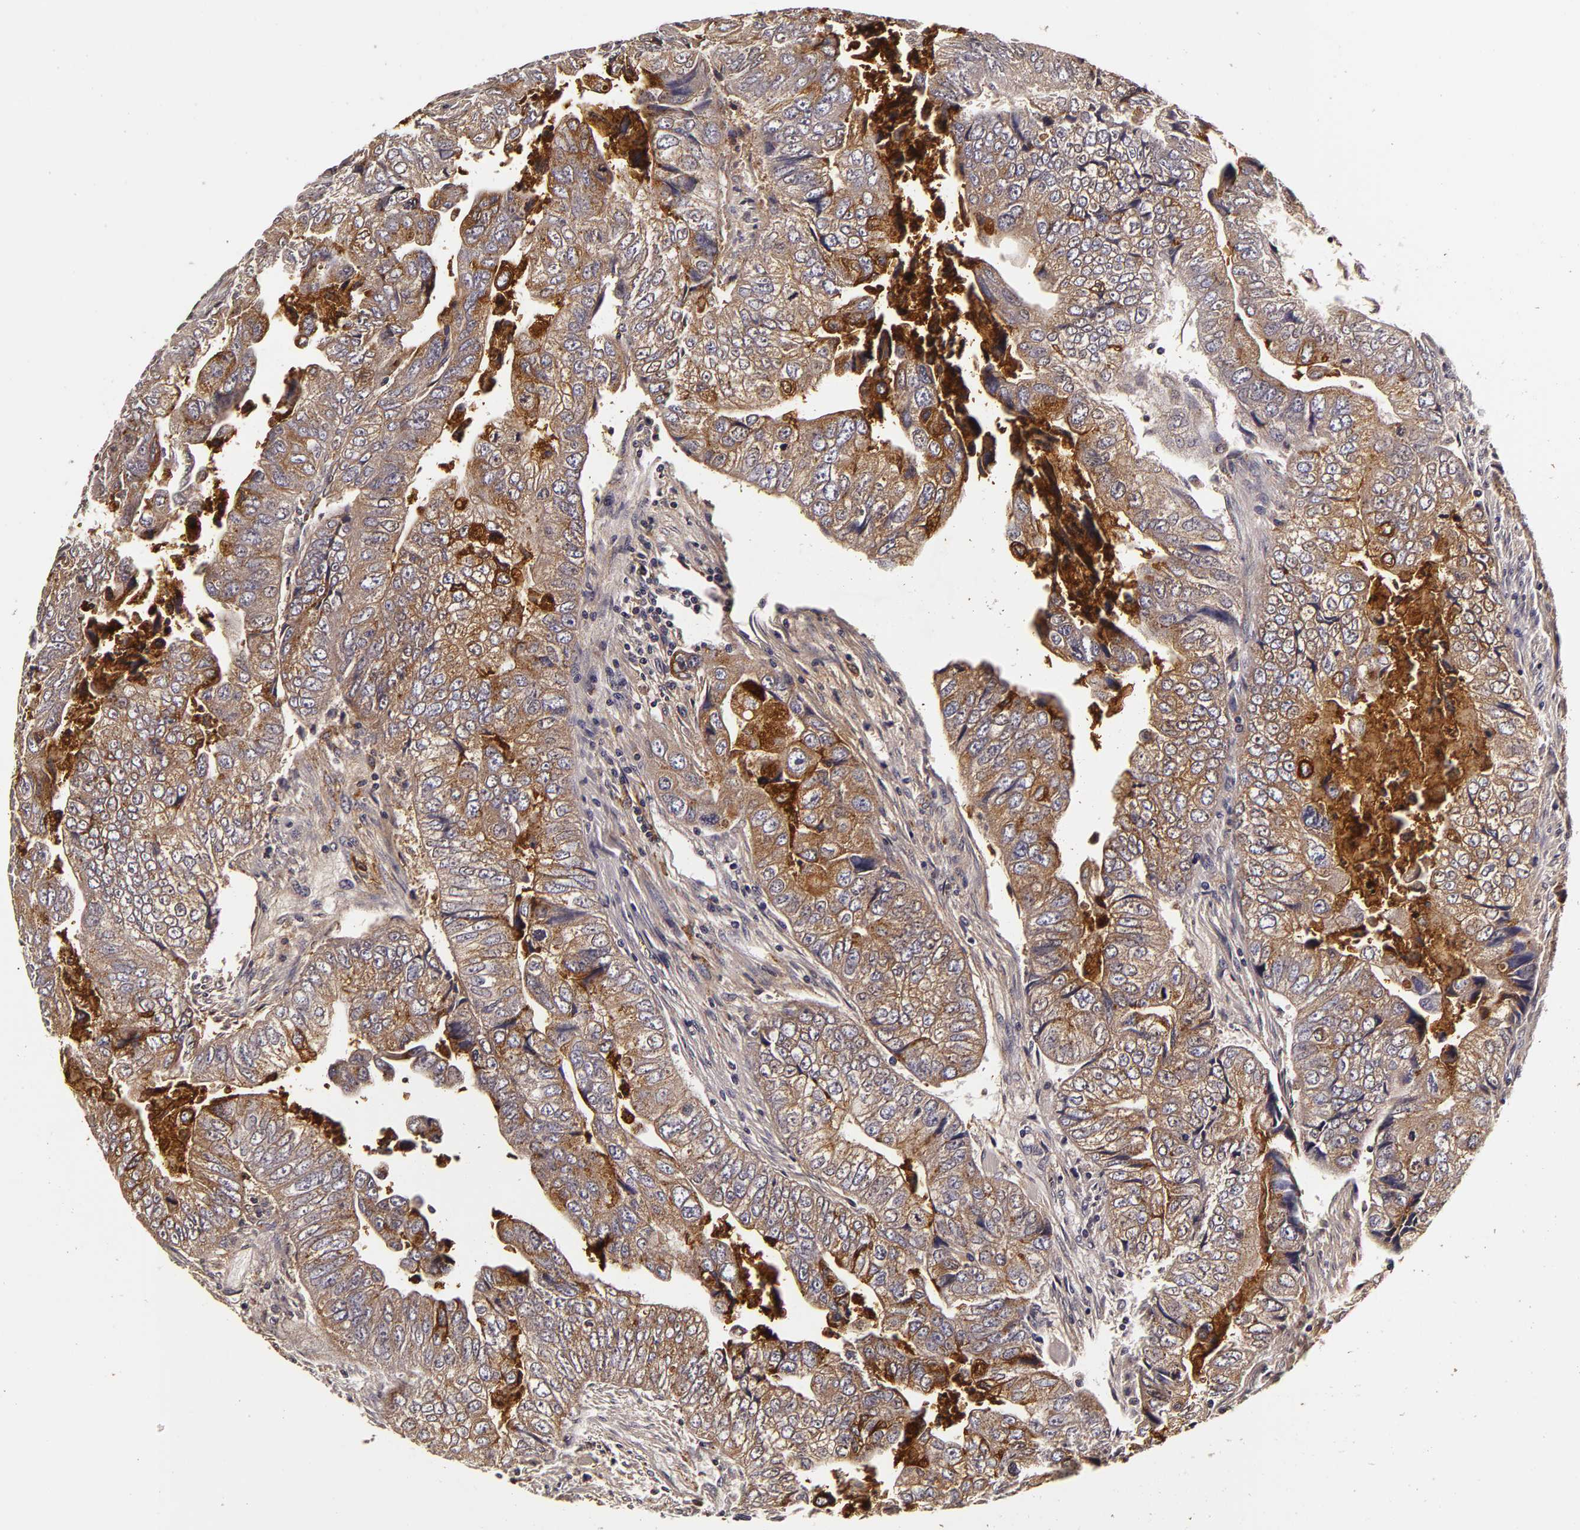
{"staining": {"intensity": "moderate", "quantity": "<25%", "location": "cytoplasmic/membranous"}, "tissue": "colorectal cancer", "cell_type": "Tumor cells", "image_type": "cancer", "snomed": [{"axis": "morphology", "description": "Adenocarcinoma, NOS"}, {"axis": "topography", "description": "Colon"}], "caption": "Colorectal cancer stained for a protein (brown) demonstrates moderate cytoplasmic/membranous positive positivity in about <25% of tumor cells.", "gene": "LGALS3BP", "patient": {"sex": "female", "age": 11}}